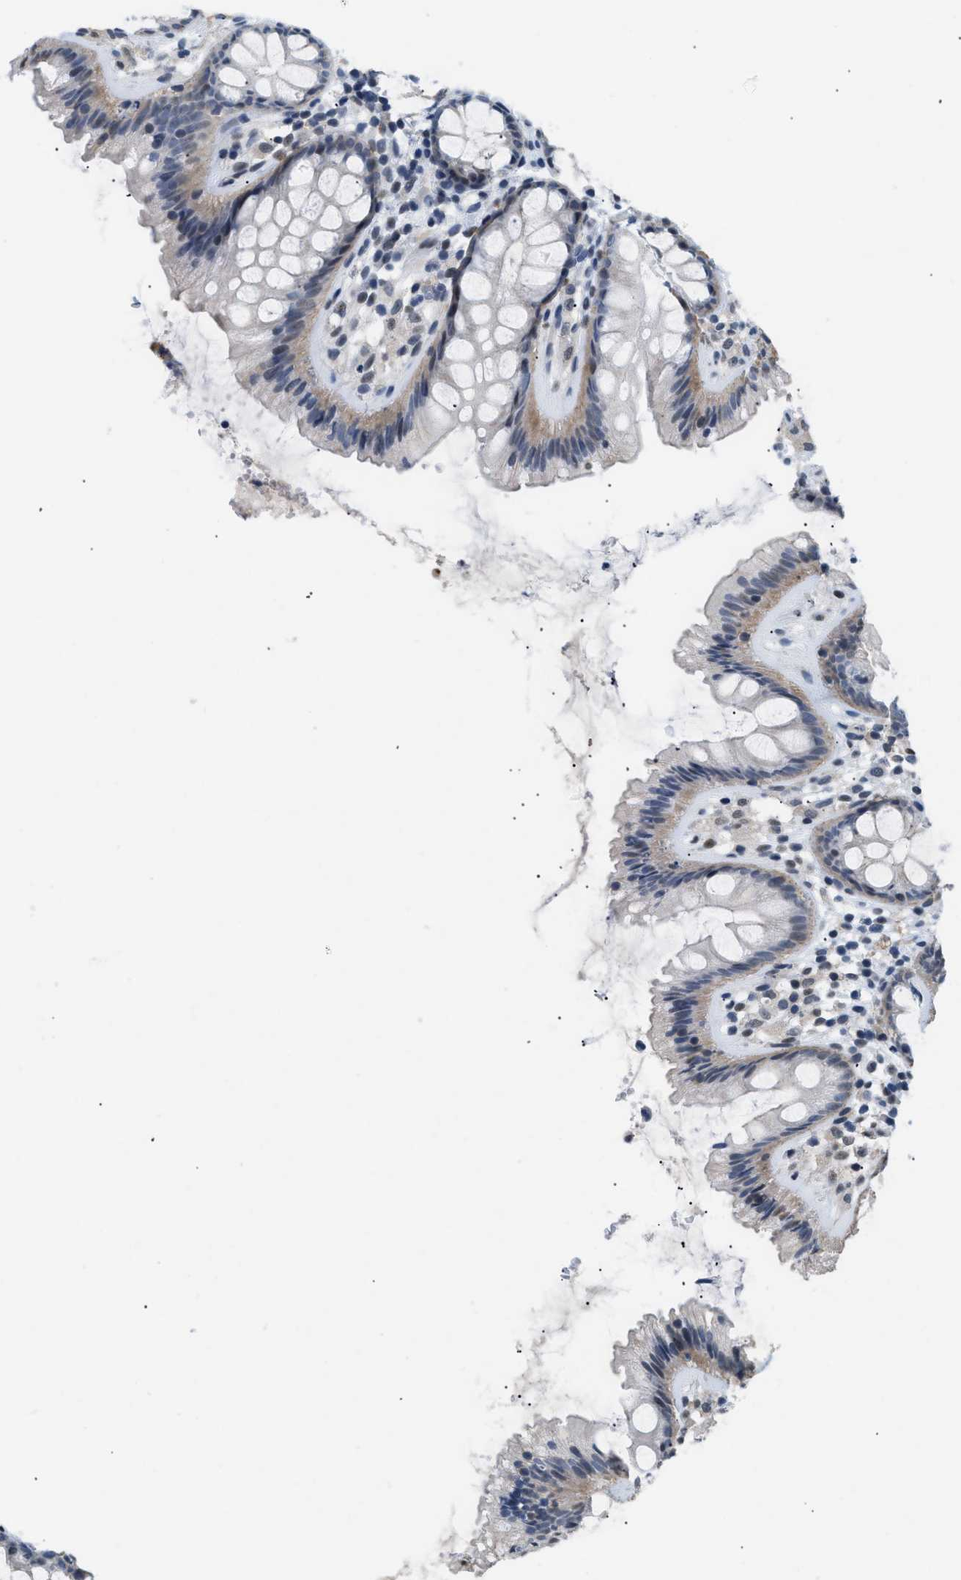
{"staining": {"intensity": "negative", "quantity": "none", "location": "none"}, "tissue": "colon", "cell_type": "Endothelial cells", "image_type": "normal", "snomed": [{"axis": "morphology", "description": "Normal tissue, NOS"}, {"axis": "topography", "description": "Colon"}], "caption": "A micrograph of colon stained for a protein displays no brown staining in endothelial cells. Nuclei are stained in blue.", "gene": "KCNC3", "patient": {"sex": "female", "age": 56}}